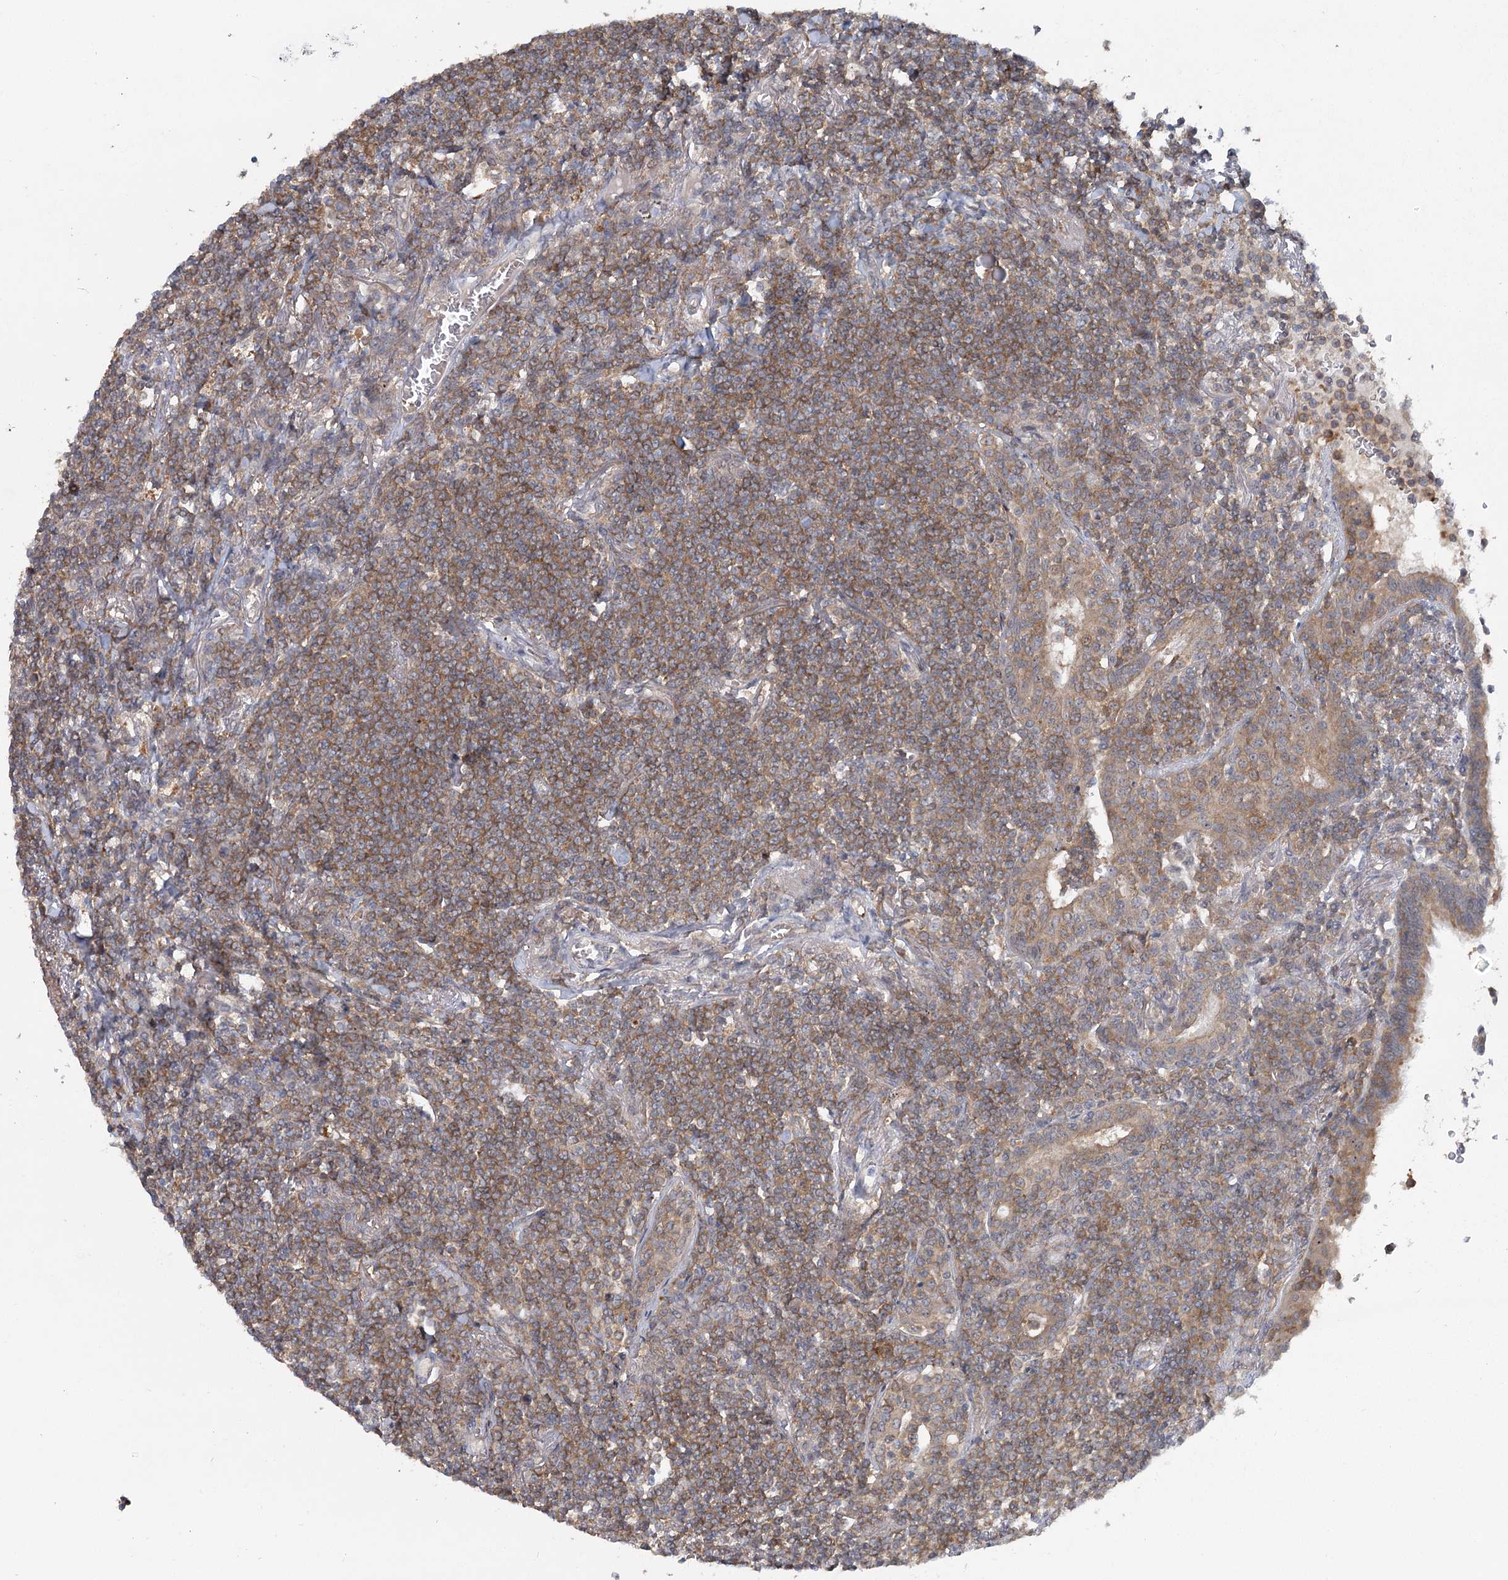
{"staining": {"intensity": "moderate", "quantity": ">75%", "location": "cytoplasmic/membranous"}, "tissue": "lymphoma", "cell_type": "Tumor cells", "image_type": "cancer", "snomed": [{"axis": "morphology", "description": "Malignant lymphoma, non-Hodgkin's type, Low grade"}, {"axis": "topography", "description": "Lung"}], "caption": "Tumor cells exhibit medium levels of moderate cytoplasmic/membranous positivity in about >75% of cells in low-grade malignant lymphoma, non-Hodgkin's type. (brown staining indicates protein expression, while blue staining denotes nuclei).", "gene": "MAP3K13", "patient": {"sex": "female", "age": 71}}